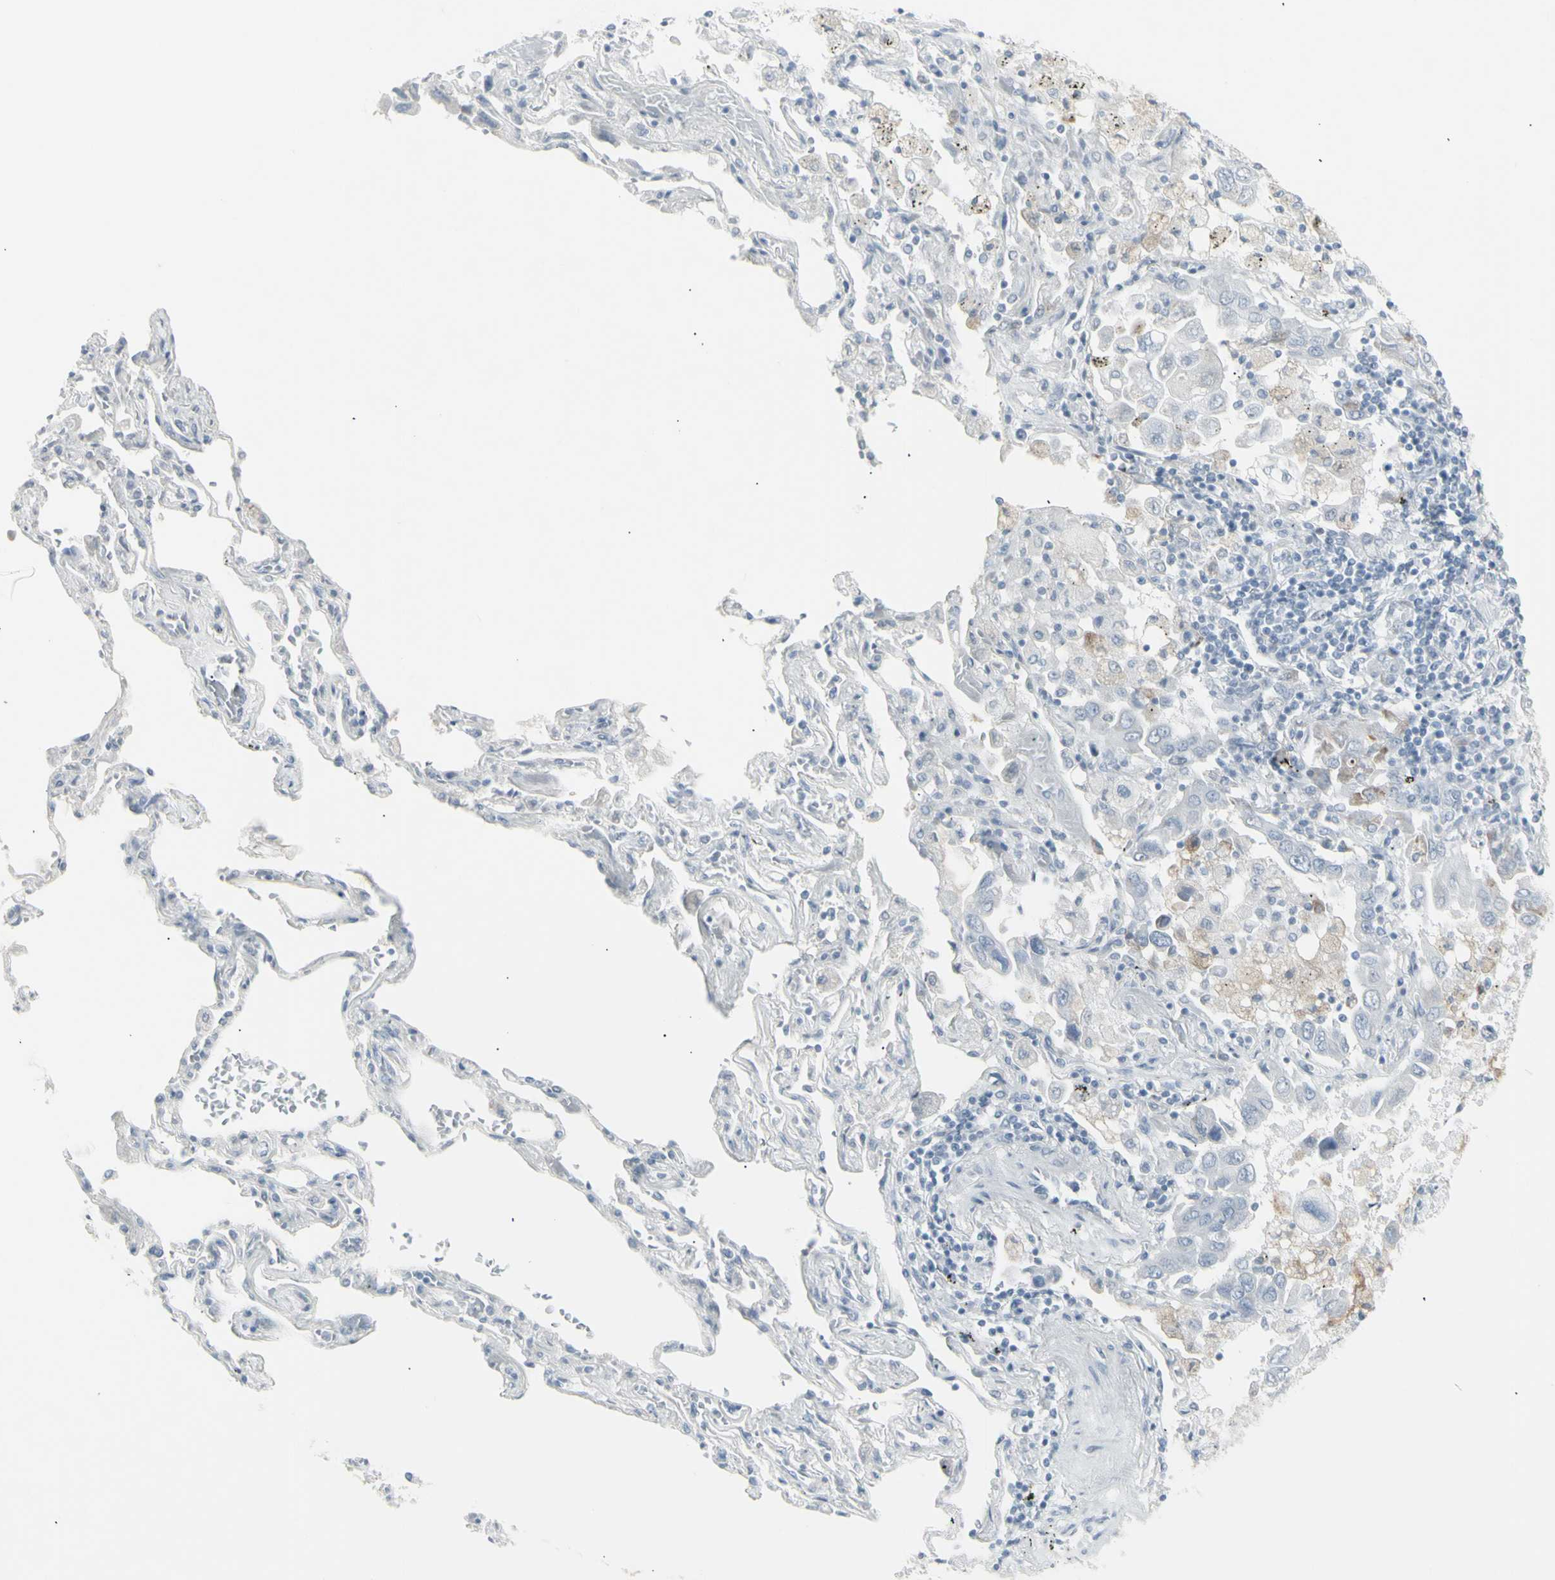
{"staining": {"intensity": "moderate", "quantity": "<25%", "location": "cytoplasmic/membranous"}, "tissue": "lung cancer", "cell_type": "Tumor cells", "image_type": "cancer", "snomed": [{"axis": "morphology", "description": "Adenocarcinoma, NOS"}, {"axis": "topography", "description": "Lung"}], "caption": "Lung cancer (adenocarcinoma) tissue displays moderate cytoplasmic/membranous positivity in approximately <25% of tumor cells", "gene": "YBX2", "patient": {"sex": "male", "age": 64}}